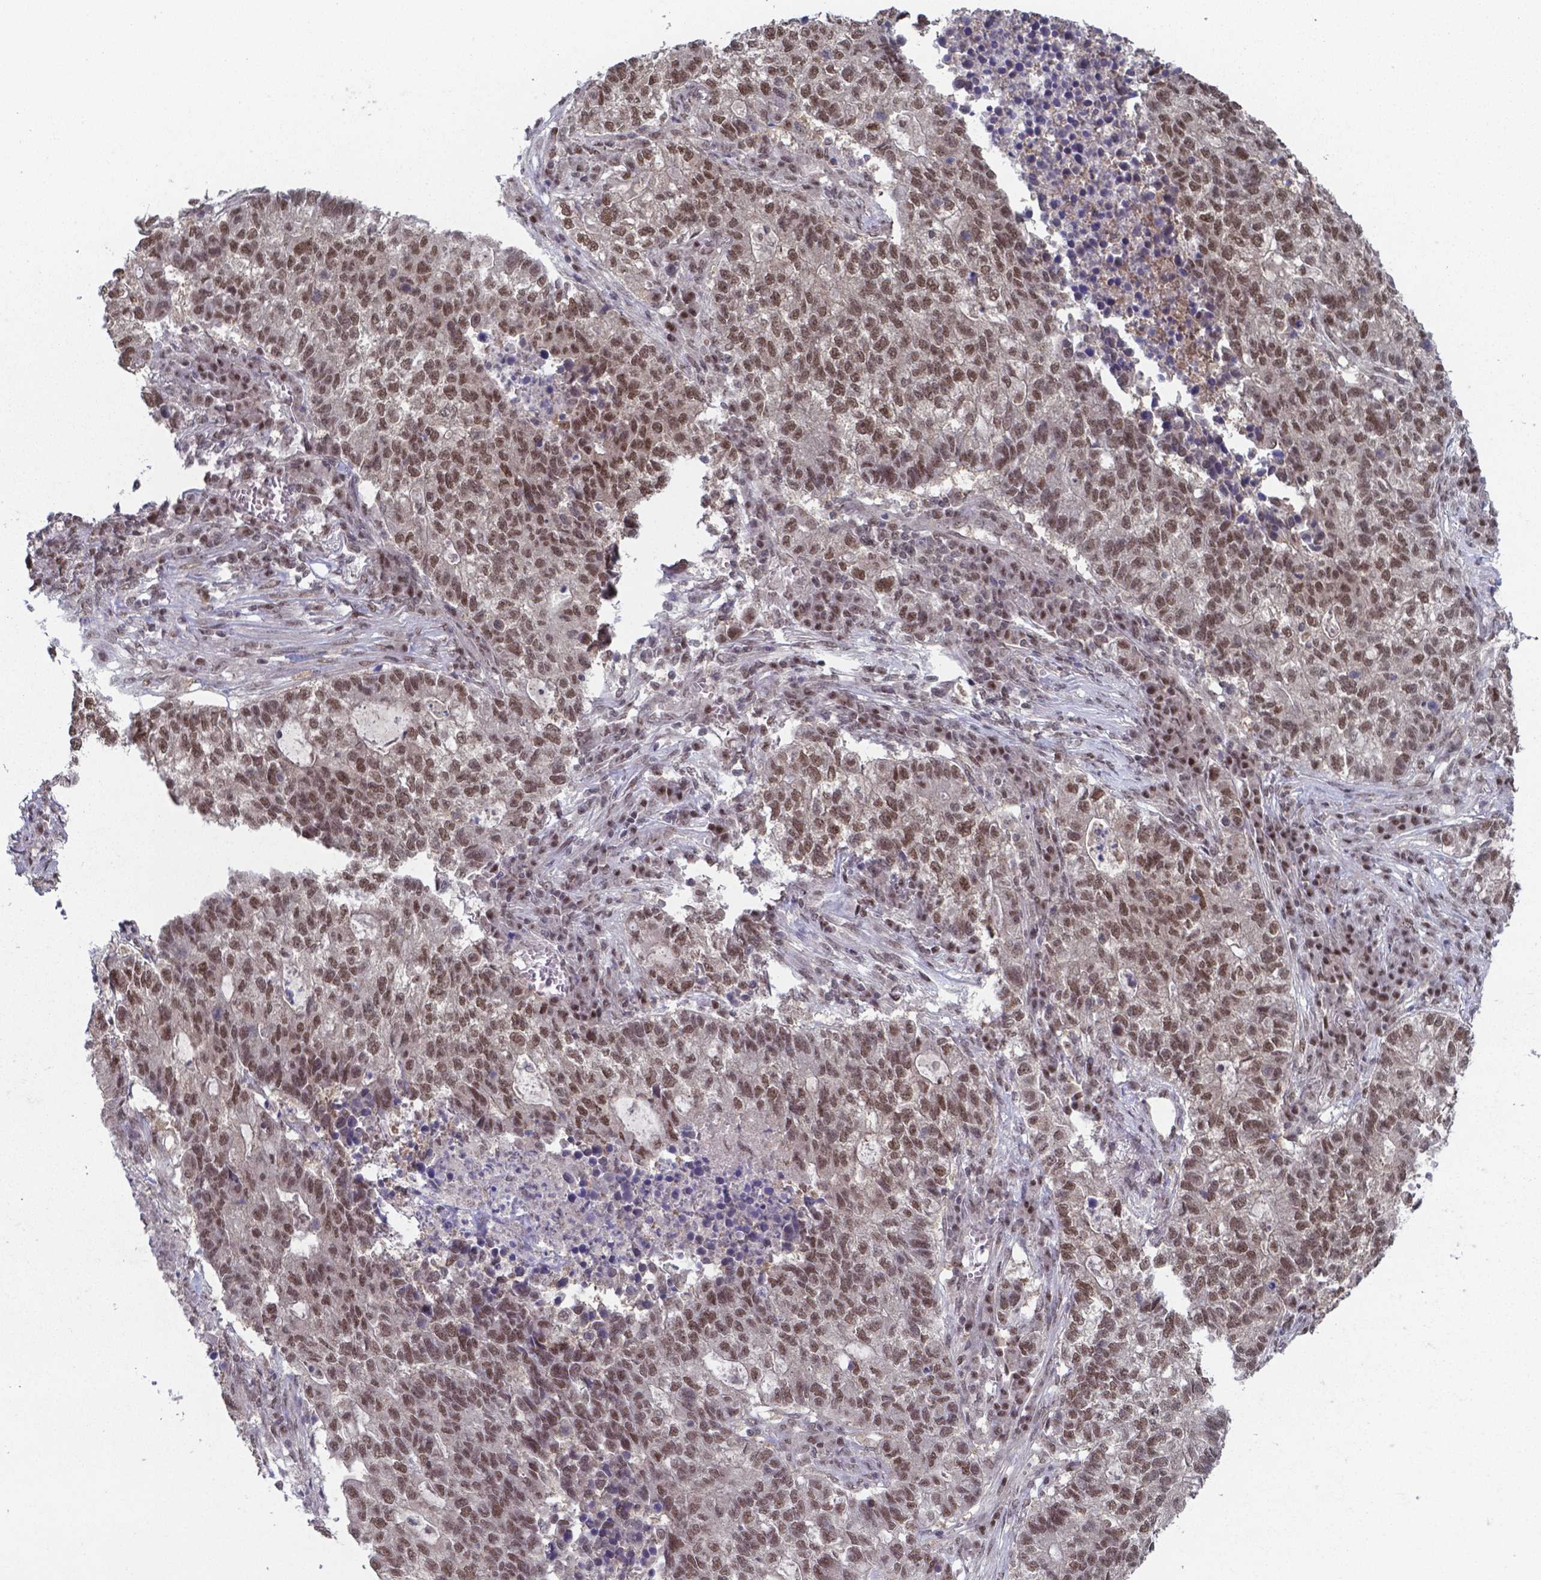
{"staining": {"intensity": "moderate", "quantity": ">75%", "location": "nuclear"}, "tissue": "lung cancer", "cell_type": "Tumor cells", "image_type": "cancer", "snomed": [{"axis": "morphology", "description": "Adenocarcinoma, NOS"}, {"axis": "topography", "description": "Lung"}], "caption": "High-magnification brightfield microscopy of lung adenocarcinoma stained with DAB (3,3'-diaminobenzidine) (brown) and counterstained with hematoxylin (blue). tumor cells exhibit moderate nuclear expression is seen in approximately>75% of cells. Using DAB (brown) and hematoxylin (blue) stains, captured at high magnification using brightfield microscopy.", "gene": "UBA1", "patient": {"sex": "male", "age": 57}}